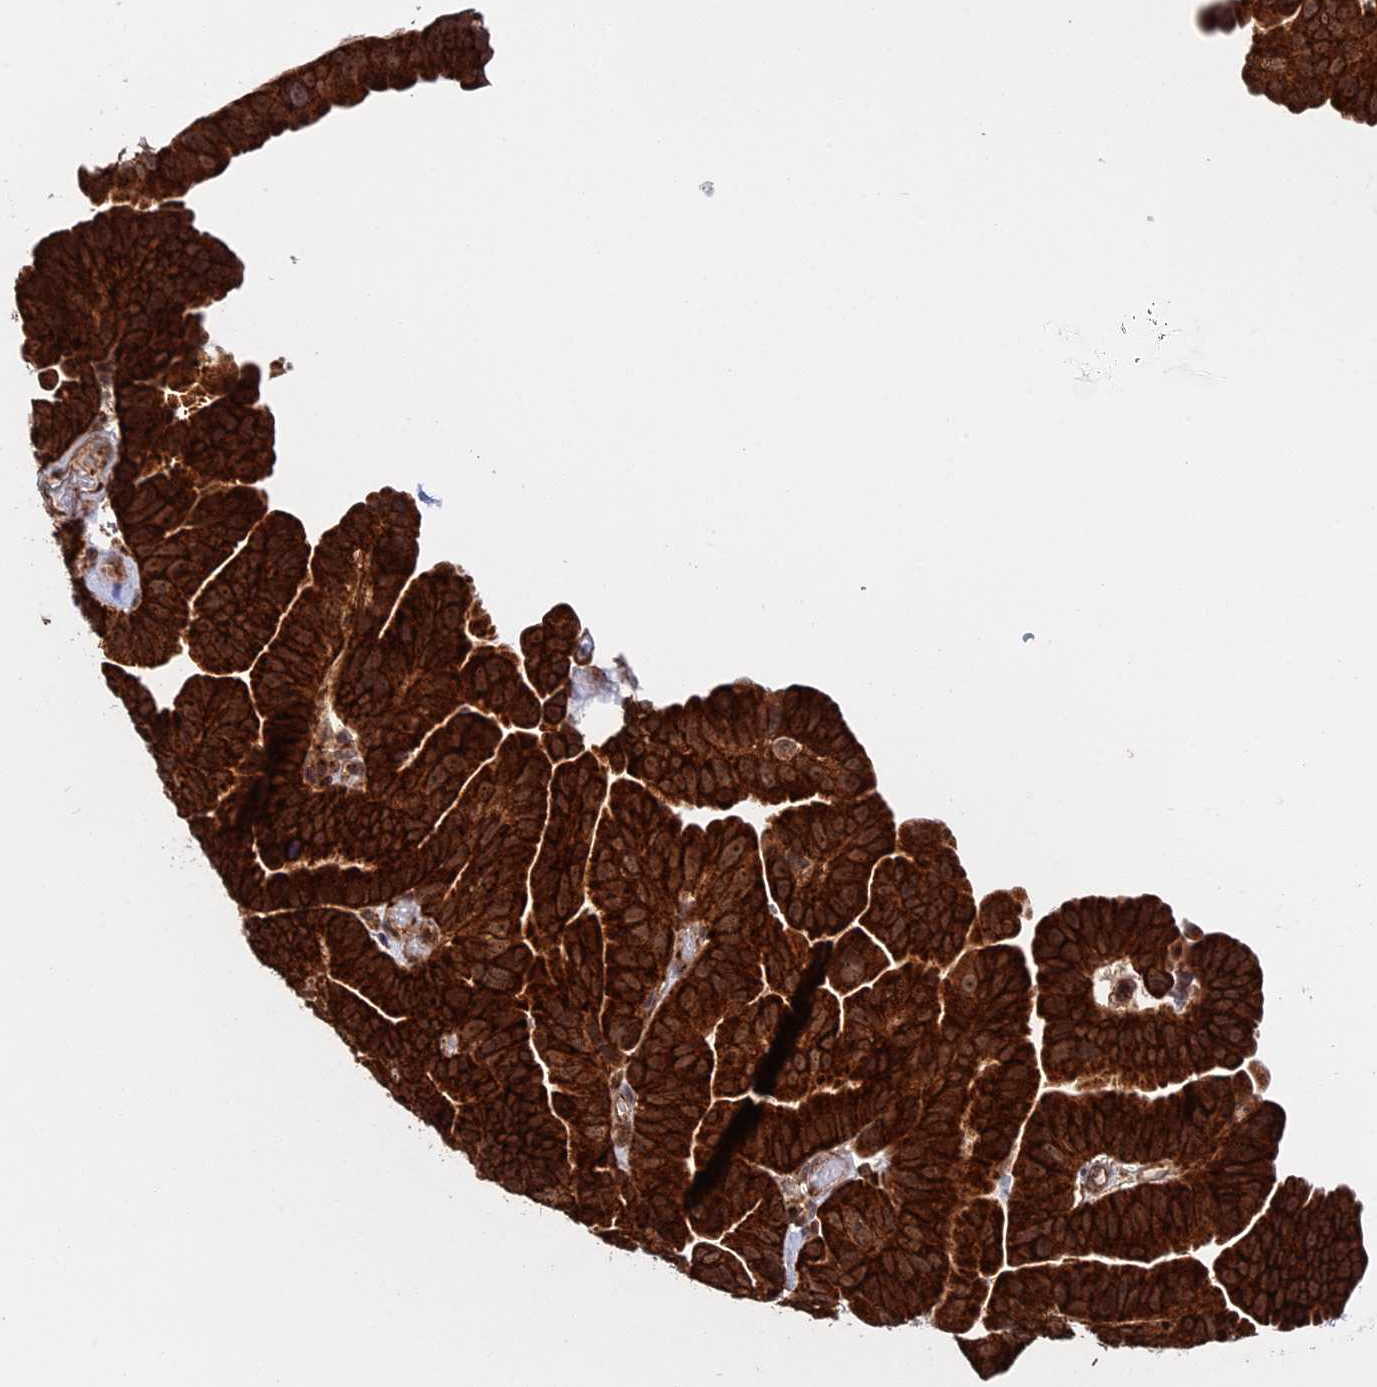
{"staining": {"intensity": "strong", "quantity": ">75%", "location": "cytoplasmic/membranous"}, "tissue": "ovarian cancer", "cell_type": "Tumor cells", "image_type": "cancer", "snomed": [{"axis": "morphology", "description": "Cystadenocarcinoma, serous, NOS"}, {"axis": "topography", "description": "Ovary"}], "caption": "Ovarian serous cystadenocarcinoma tissue displays strong cytoplasmic/membranous staining in about >75% of tumor cells, visualized by immunohistochemistry.", "gene": "CLINT1", "patient": {"sex": "female", "age": 56}}